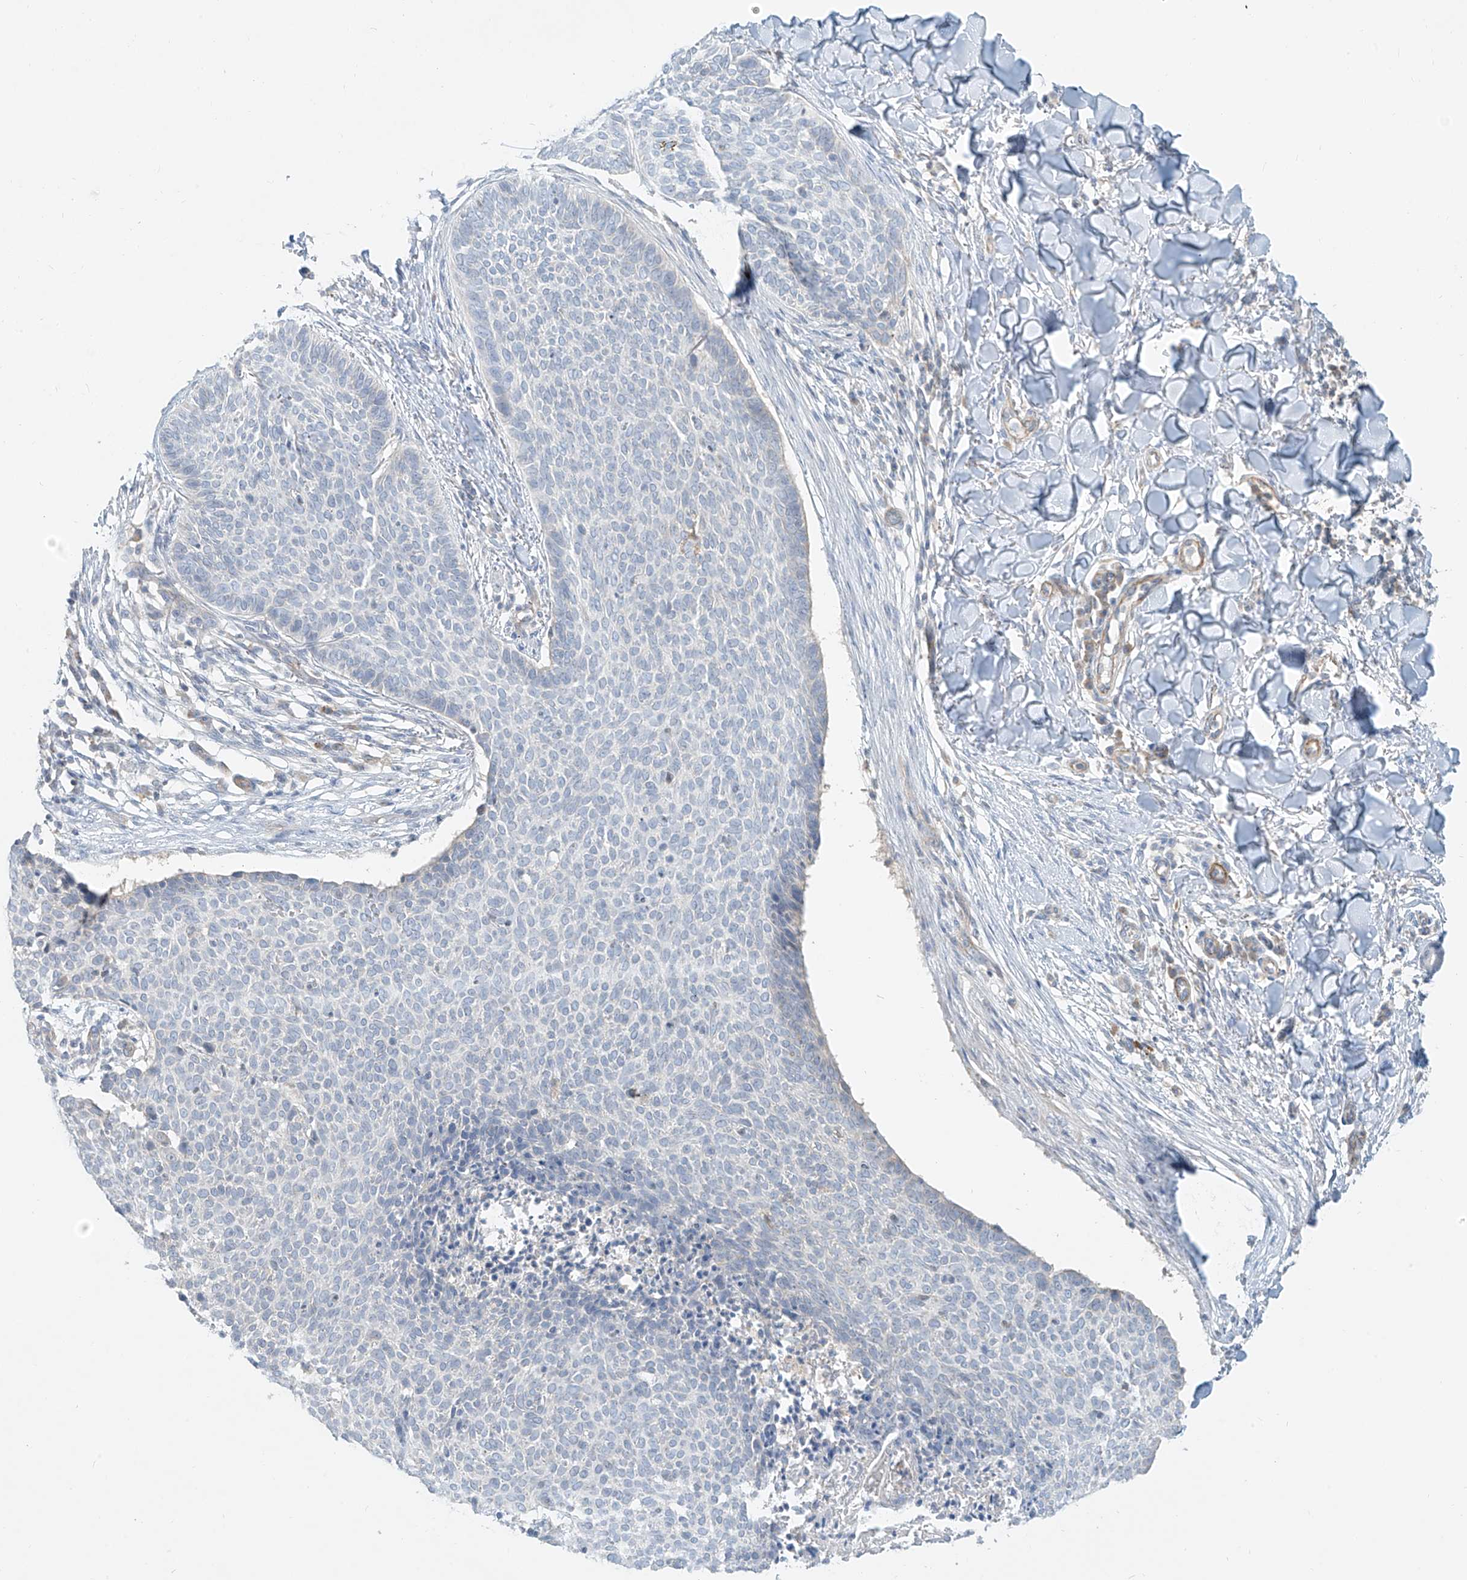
{"staining": {"intensity": "negative", "quantity": "none", "location": "none"}, "tissue": "skin cancer", "cell_type": "Tumor cells", "image_type": "cancer", "snomed": [{"axis": "morphology", "description": "Normal tissue, NOS"}, {"axis": "morphology", "description": "Basal cell carcinoma"}, {"axis": "topography", "description": "Skin"}], "caption": "Tumor cells are negative for protein expression in human skin cancer.", "gene": "C2orf42", "patient": {"sex": "male", "age": 50}}